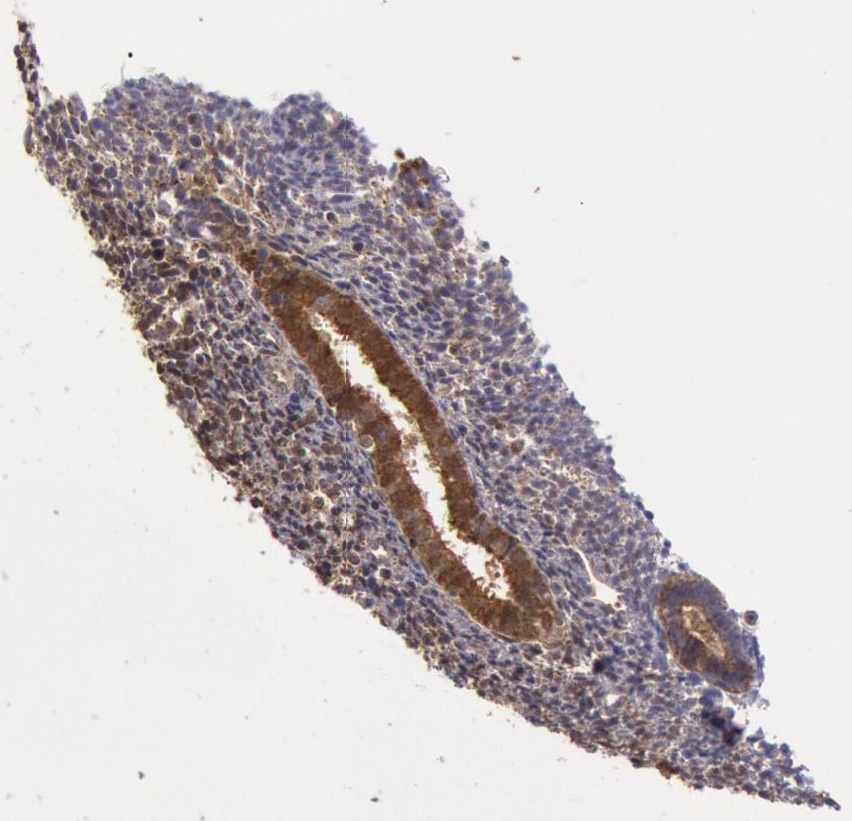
{"staining": {"intensity": "moderate", "quantity": "25%-75%", "location": "cytoplasmic/membranous"}, "tissue": "endometrium", "cell_type": "Cells in endometrial stroma", "image_type": "normal", "snomed": [{"axis": "morphology", "description": "Normal tissue, NOS"}, {"axis": "topography", "description": "Endometrium"}], "caption": "Cells in endometrial stroma demonstrate medium levels of moderate cytoplasmic/membranous staining in about 25%-75% of cells in normal endometrium.", "gene": "MPST", "patient": {"sex": "female", "age": 27}}